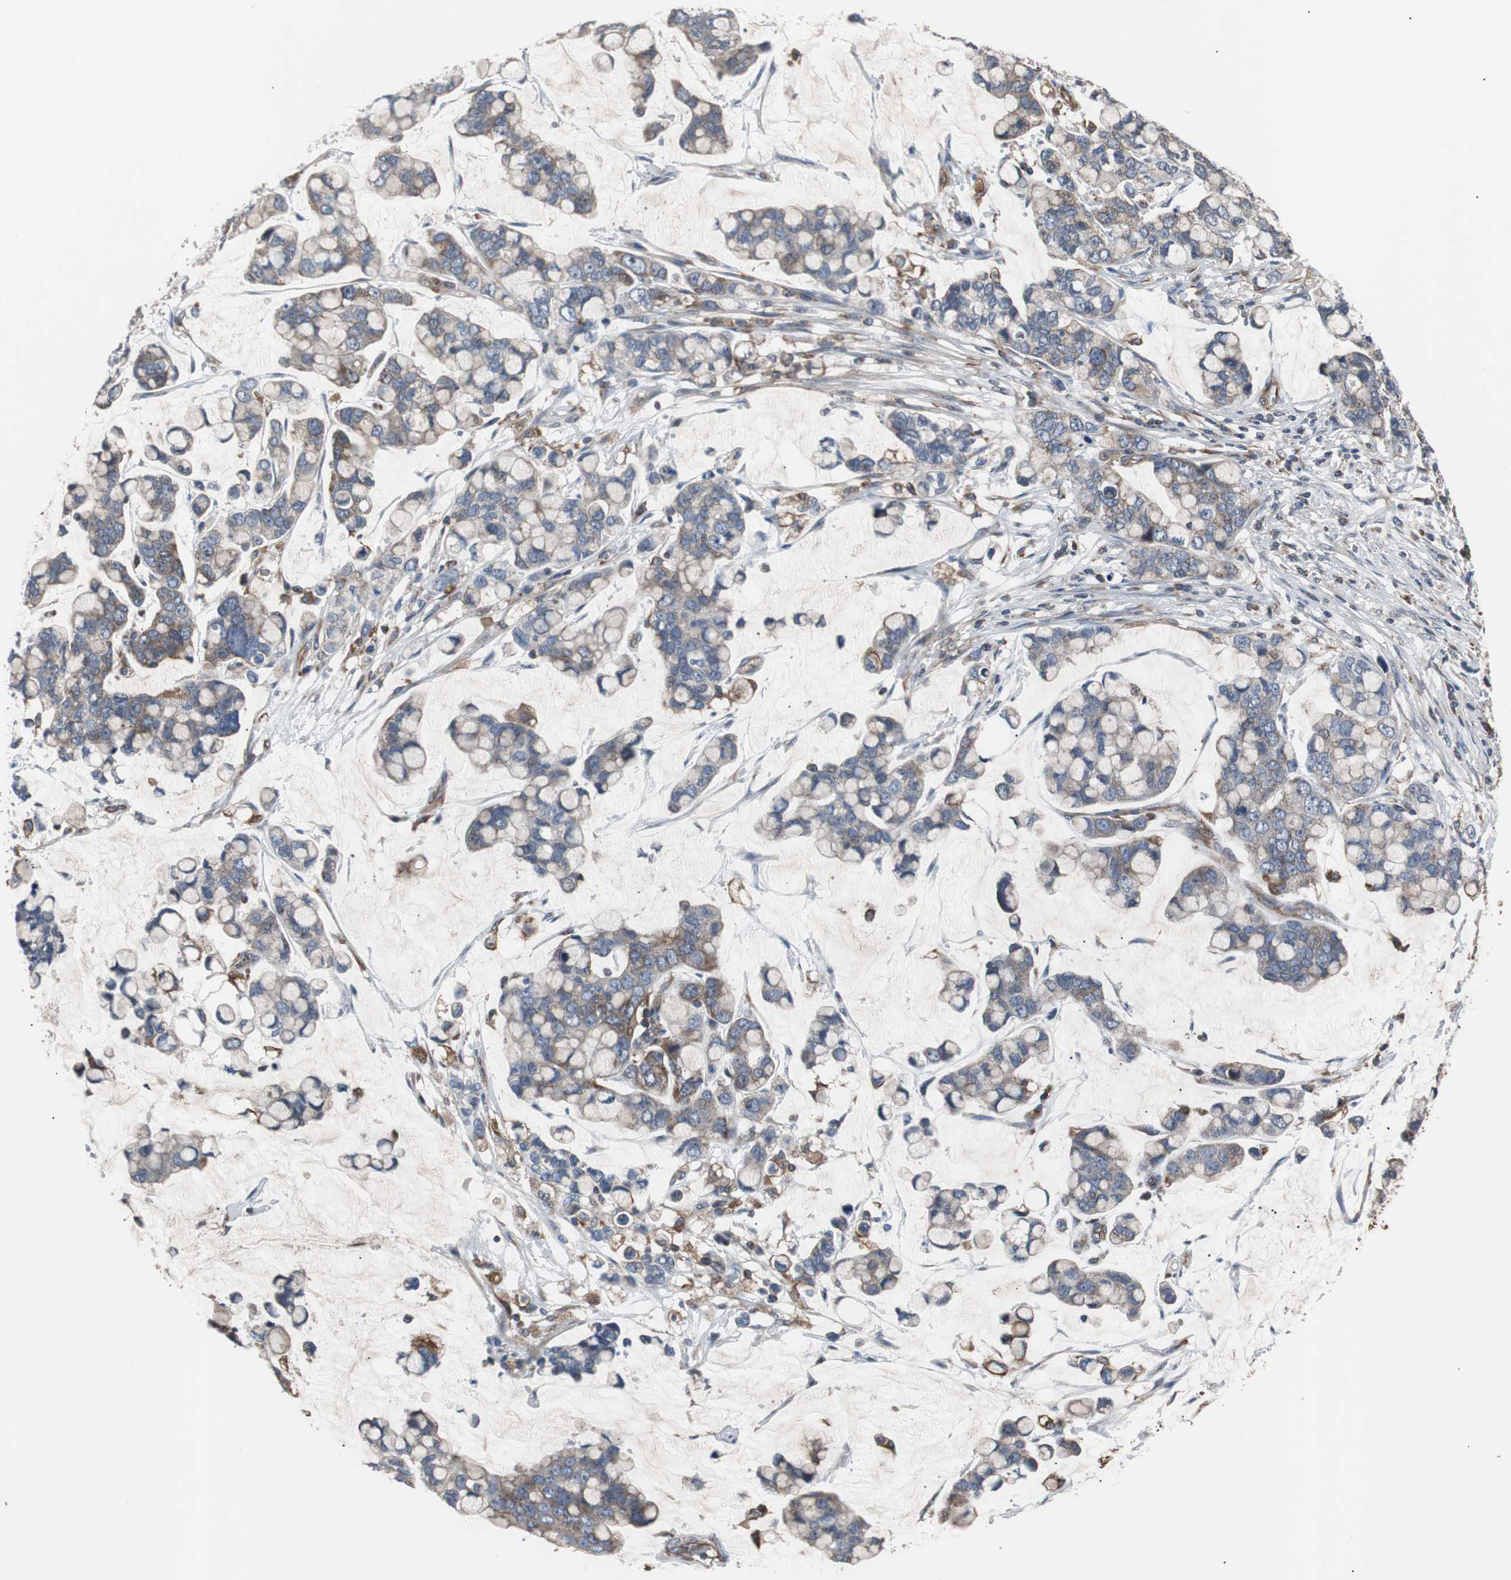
{"staining": {"intensity": "weak", "quantity": ">75%", "location": "cytoplasmic/membranous"}, "tissue": "stomach cancer", "cell_type": "Tumor cells", "image_type": "cancer", "snomed": [{"axis": "morphology", "description": "Adenocarcinoma, NOS"}, {"axis": "topography", "description": "Stomach, lower"}], "caption": "Immunohistochemistry (IHC) (DAB (3,3'-diaminobenzidine)) staining of stomach cancer (adenocarcinoma) displays weak cytoplasmic/membranous protein staining in approximately >75% of tumor cells. (Stains: DAB (3,3'-diaminobenzidine) in brown, nuclei in blue, Microscopy: brightfield microscopy at high magnification).", "gene": "ACTR3", "patient": {"sex": "male", "age": 84}}